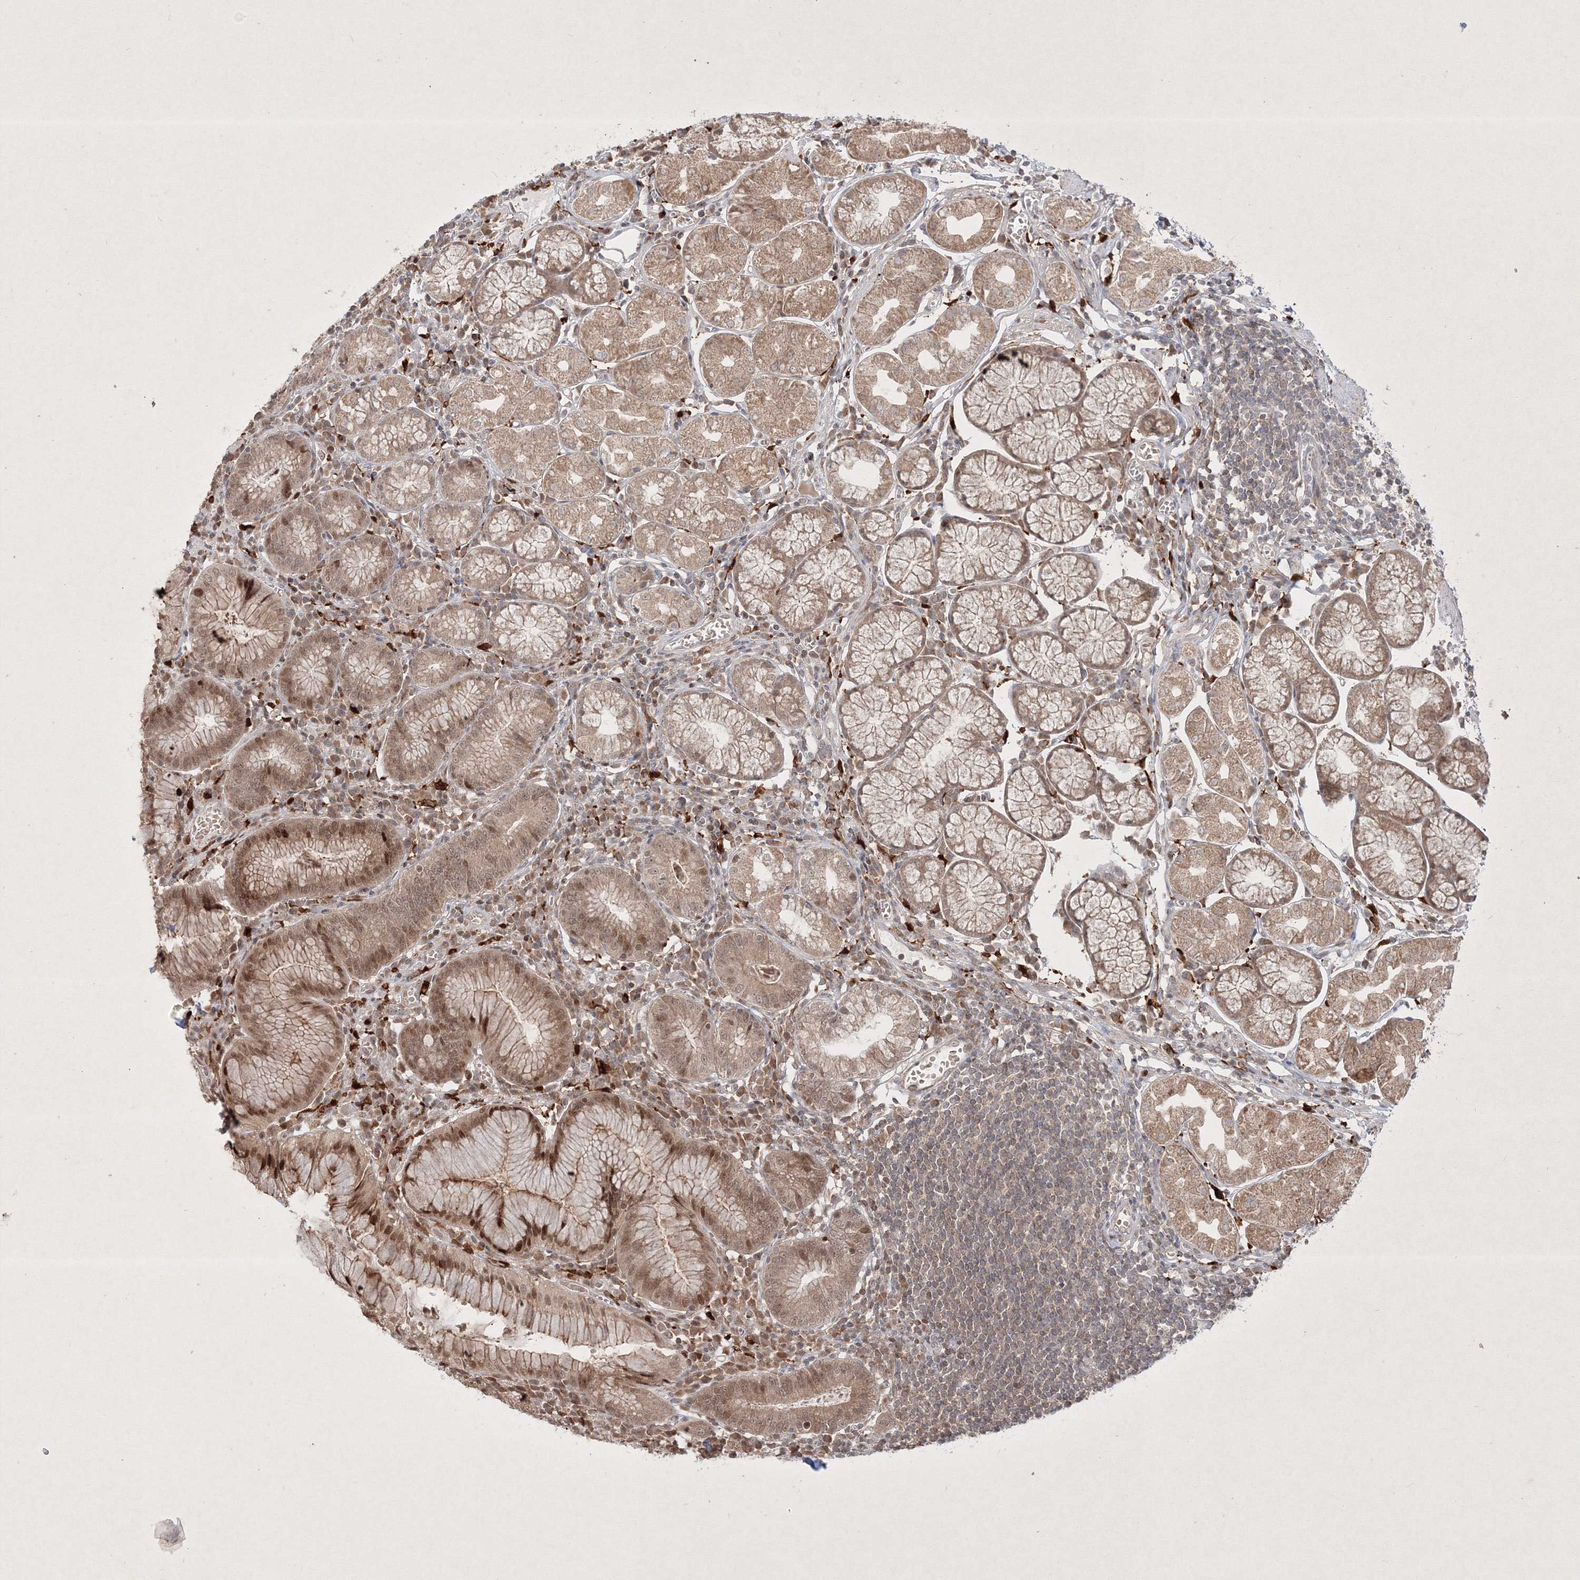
{"staining": {"intensity": "moderate", "quantity": ">75%", "location": "cytoplasmic/membranous,nuclear"}, "tissue": "stomach", "cell_type": "Glandular cells", "image_type": "normal", "snomed": [{"axis": "morphology", "description": "Normal tissue, NOS"}, {"axis": "topography", "description": "Stomach"}], "caption": "Glandular cells demonstrate medium levels of moderate cytoplasmic/membranous,nuclear staining in approximately >75% of cells in unremarkable stomach.", "gene": "TAB1", "patient": {"sex": "male", "age": 55}}